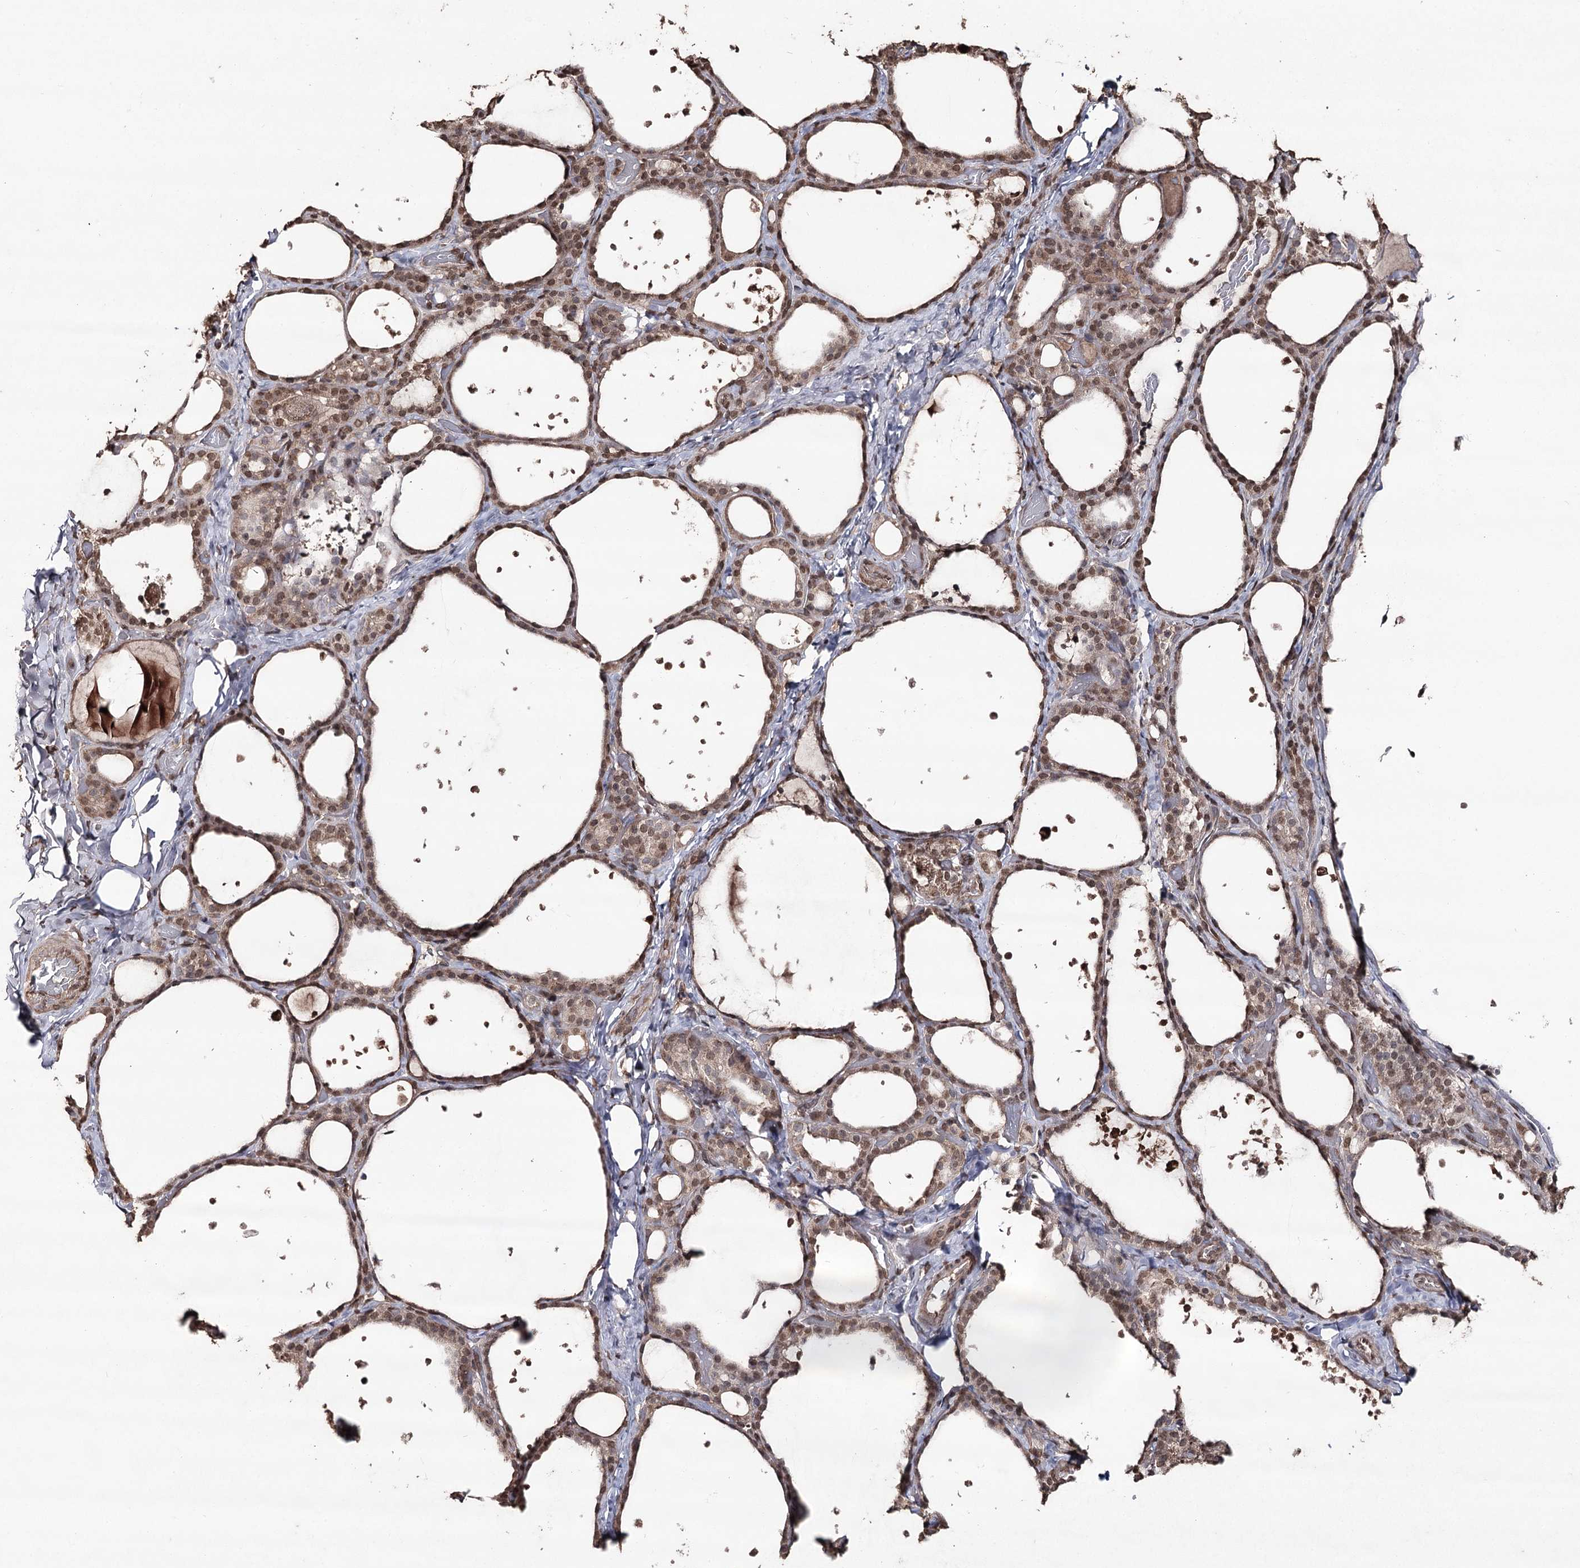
{"staining": {"intensity": "moderate", "quantity": ">75%", "location": "nuclear"}, "tissue": "thyroid gland", "cell_type": "Glandular cells", "image_type": "normal", "snomed": [{"axis": "morphology", "description": "Normal tissue, NOS"}, {"axis": "topography", "description": "Thyroid gland"}], "caption": "Glandular cells display moderate nuclear staining in approximately >75% of cells in normal thyroid gland.", "gene": "ATG14", "patient": {"sex": "female", "age": 44}}